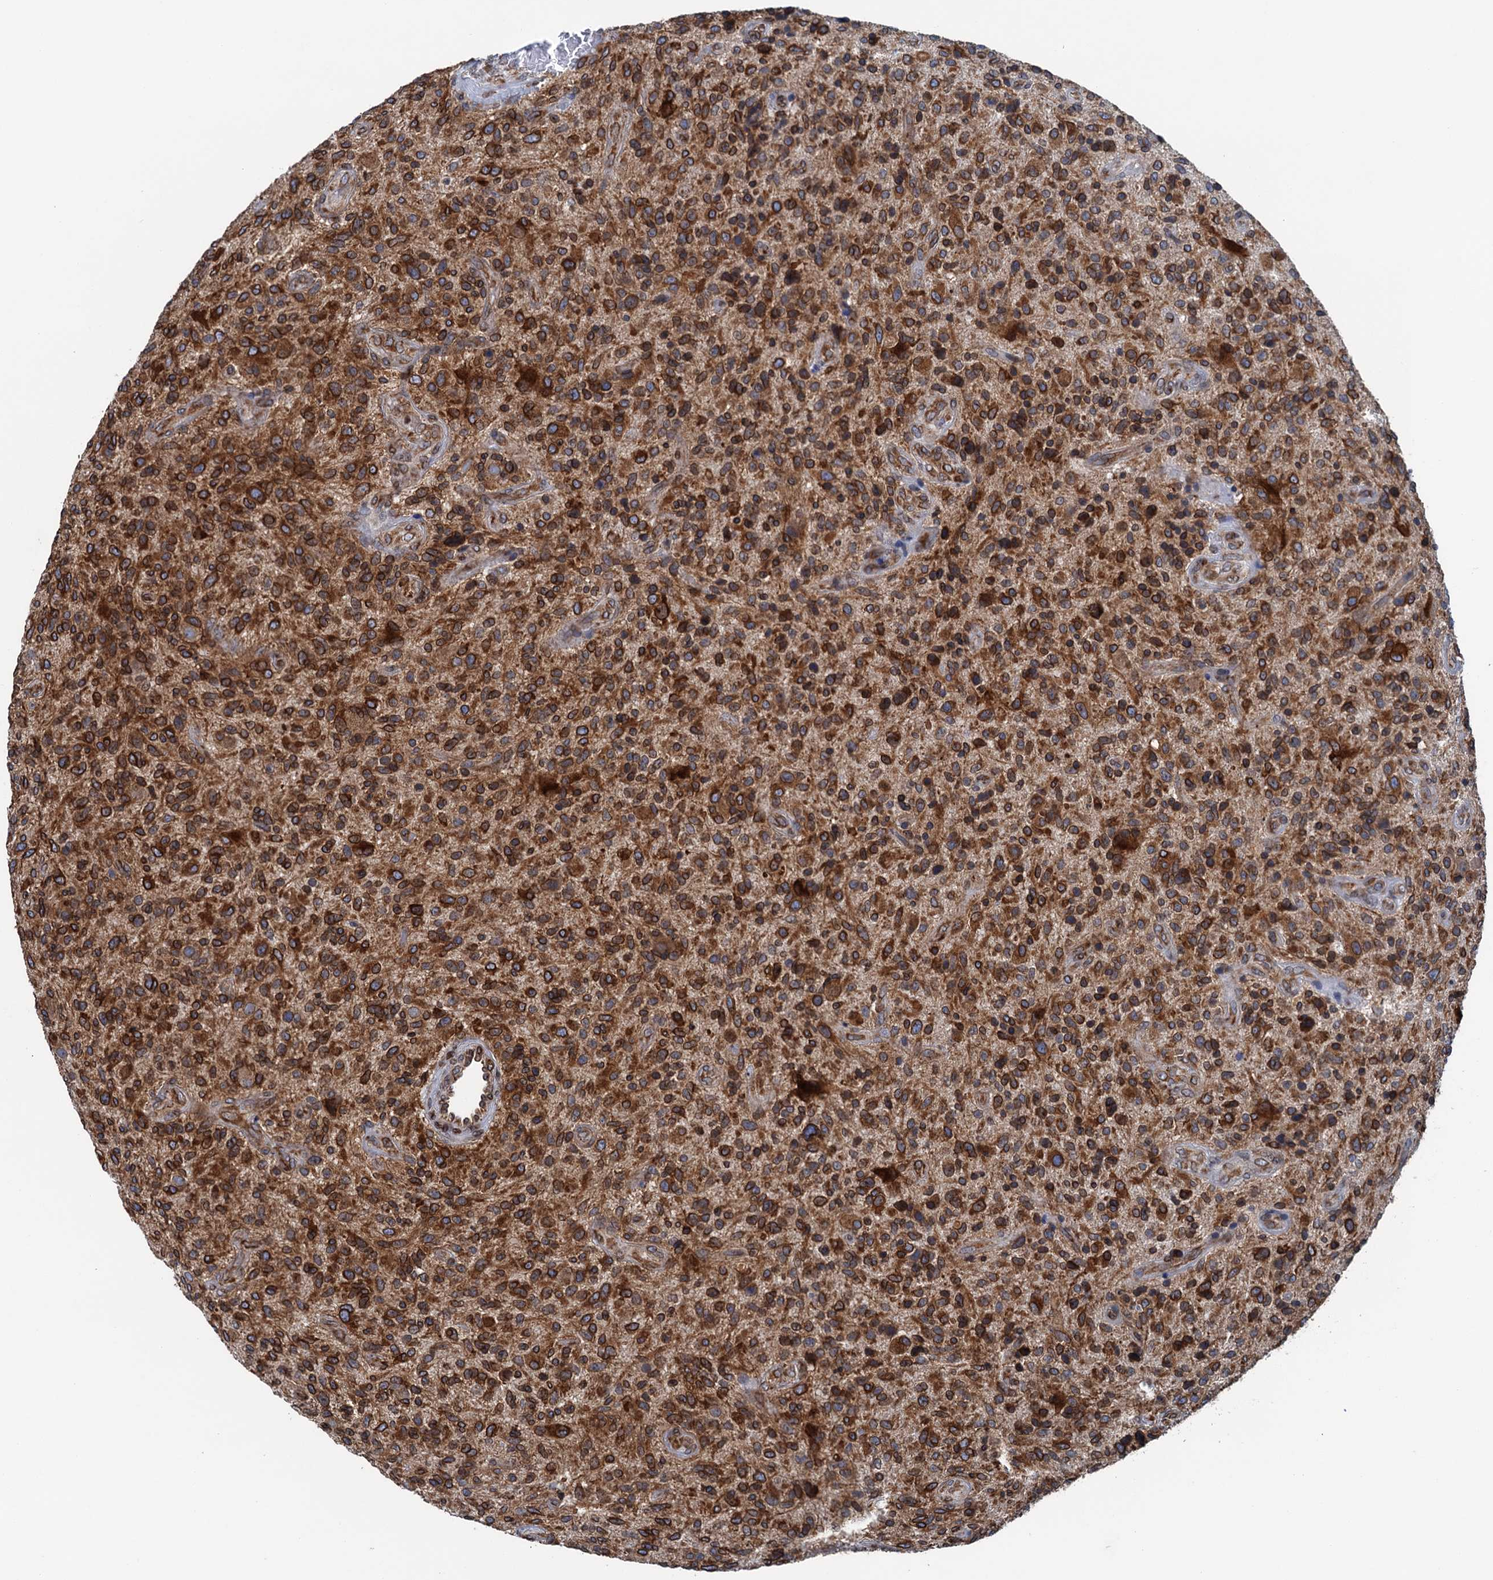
{"staining": {"intensity": "strong", "quantity": ">75%", "location": "cytoplasmic/membranous"}, "tissue": "glioma", "cell_type": "Tumor cells", "image_type": "cancer", "snomed": [{"axis": "morphology", "description": "Glioma, malignant, High grade"}, {"axis": "topography", "description": "Brain"}], "caption": "The image shows immunohistochemical staining of malignant glioma (high-grade). There is strong cytoplasmic/membranous expression is identified in about >75% of tumor cells.", "gene": "TMEM205", "patient": {"sex": "male", "age": 47}}